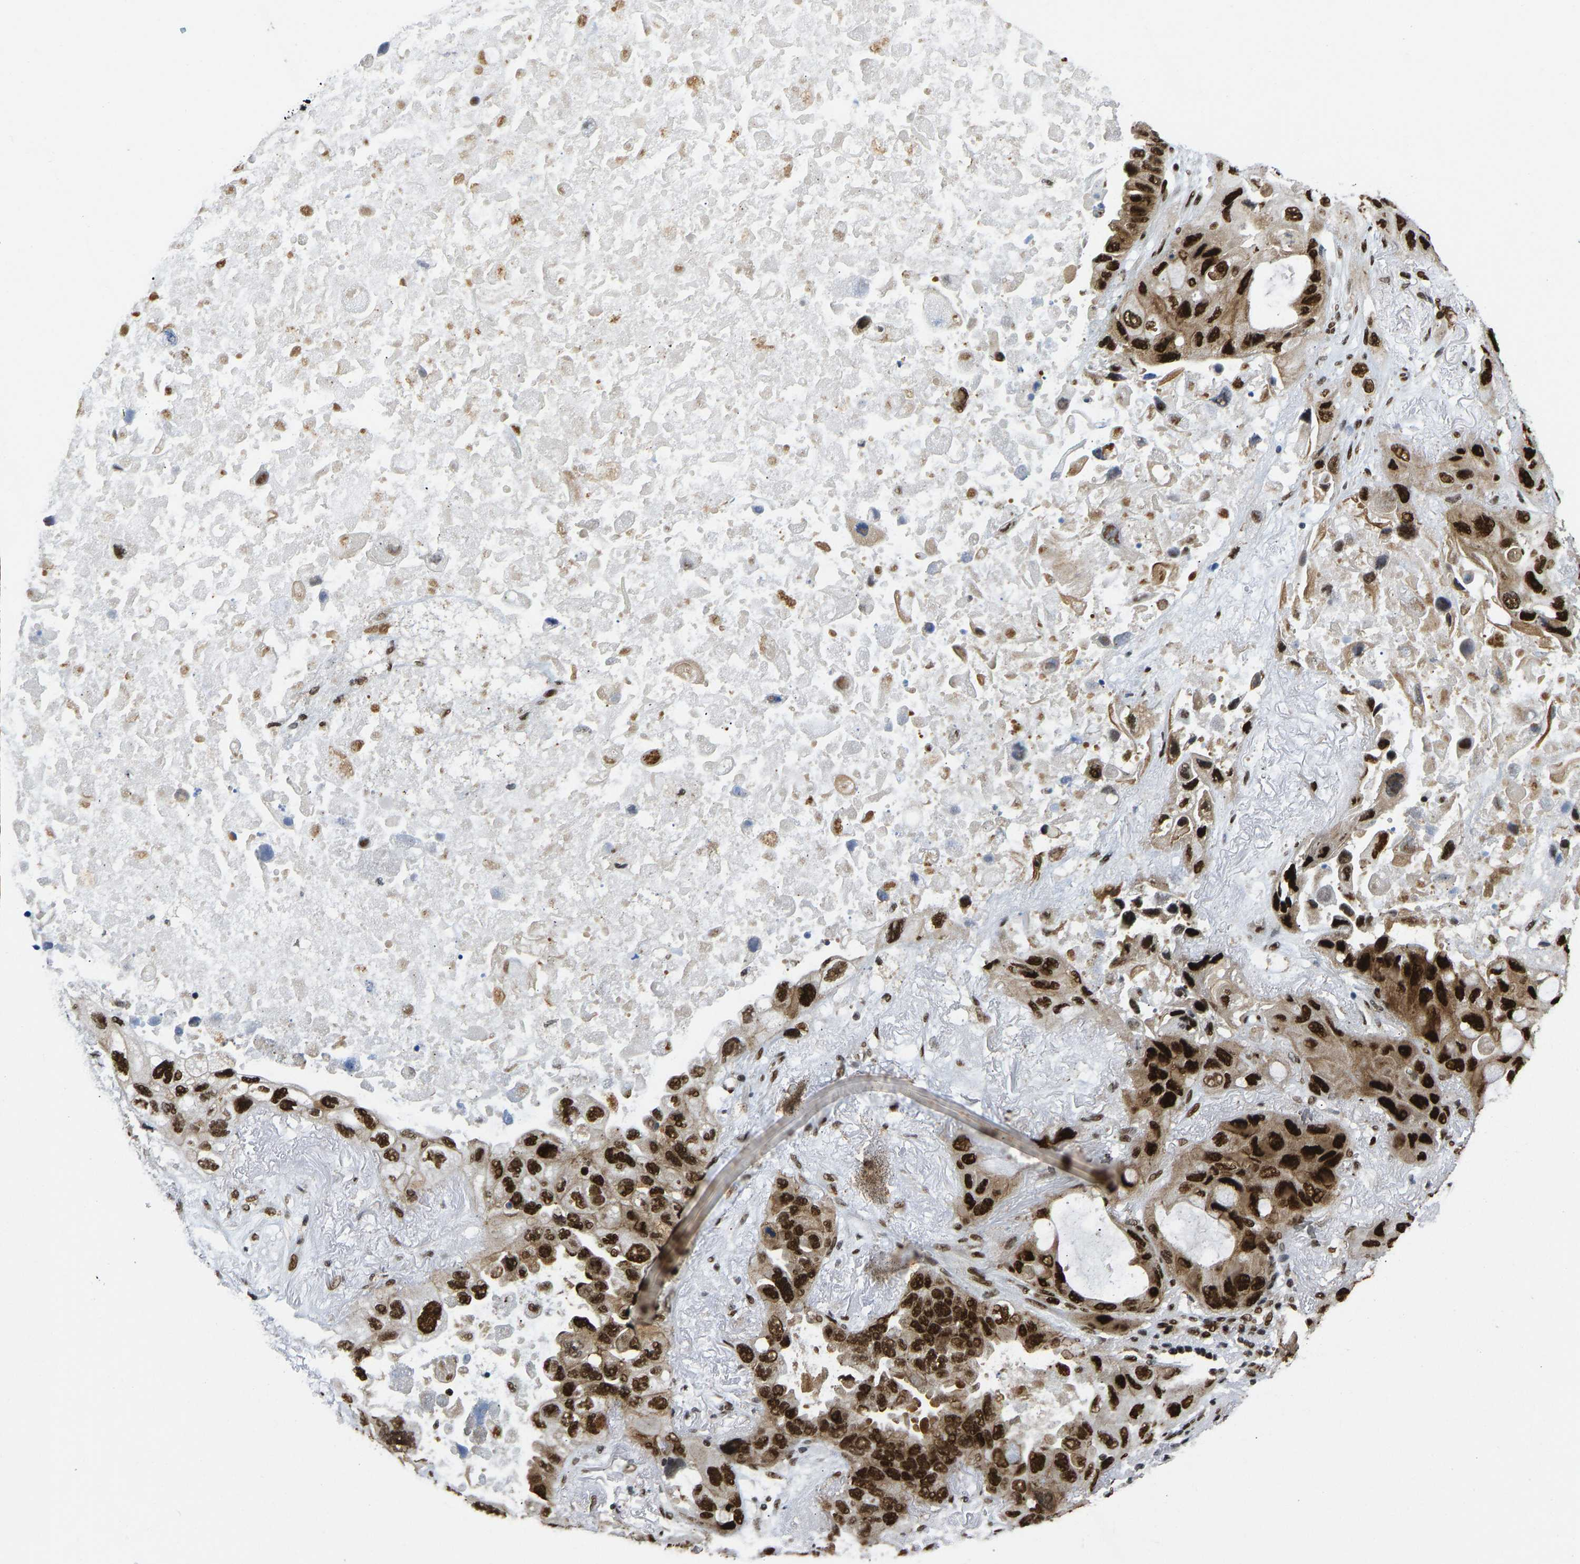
{"staining": {"intensity": "strong", "quantity": ">75%", "location": "cytoplasmic/membranous,nuclear"}, "tissue": "lung cancer", "cell_type": "Tumor cells", "image_type": "cancer", "snomed": [{"axis": "morphology", "description": "Squamous cell carcinoma, NOS"}, {"axis": "topography", "description": "Lung"}], "caption": "Lung cancer (squamous cell carcinoma) stained with DAB immunohistochemistry shows high levels of strong cytoplasmic/membranous and nuclear expression in about >75% of tumor cells.", "gene": "FOXK1", "patient": {"sex": "female", "age": 73}}